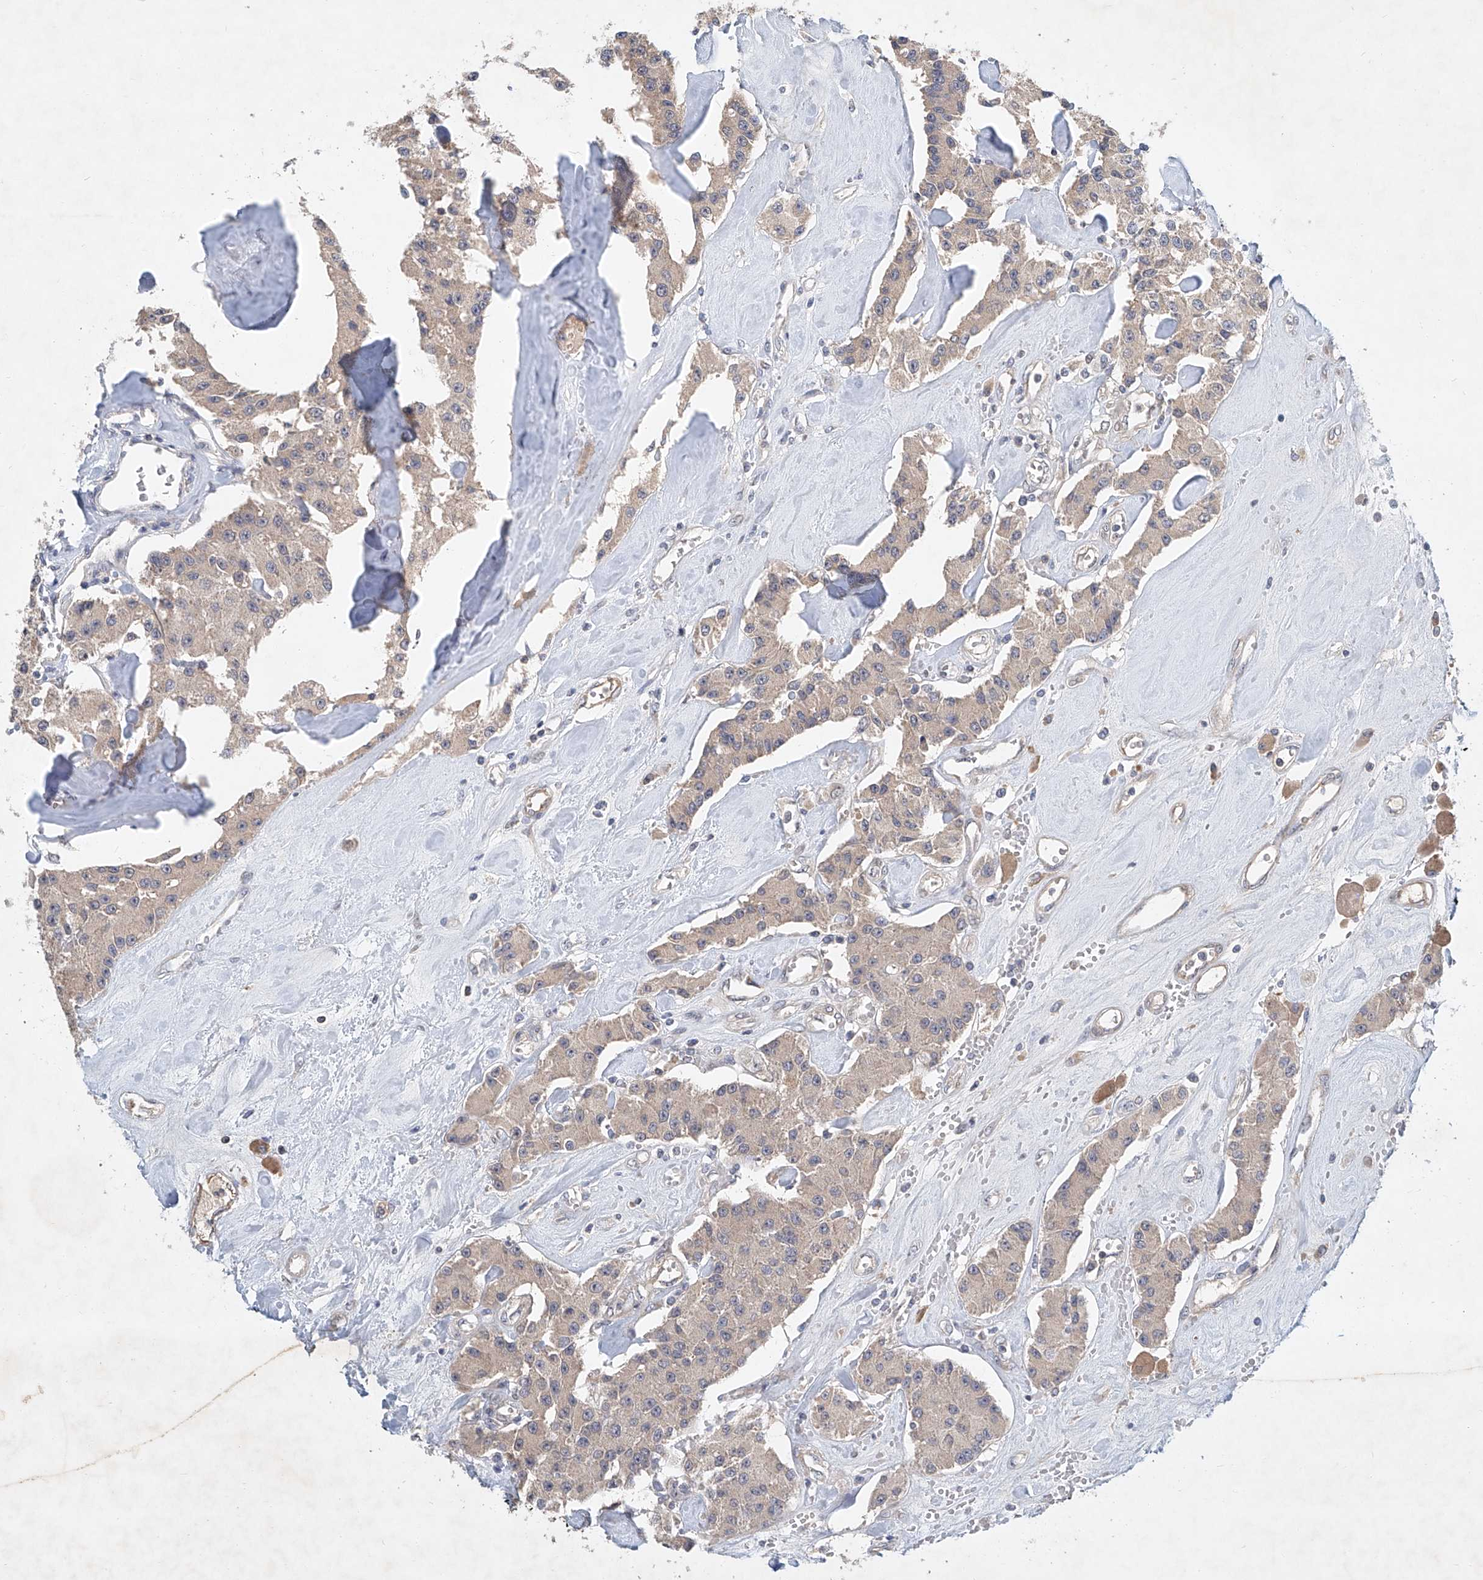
{"staining": {"intensity": "weak", "quantity": ">75%", "location": "cytoplasmic/membranous"}, "tissue": "carcinoid", "cell_type": "Tumor cells", "image_type": "cancer", "snomed": [{"axis": "morphology", "description": "Carcinoid, malignant, NOS"}, {"axis": "topography", "description": "Pancreas"}], "caption": "About >75% of tumor cells in carcinoid reveal weak cytoplasmic/membranous protein positivity as visualized by brown immunohistochemical staining.", "gene": "CARMIL1", "patient": {"sex": "male", "age": 41}}